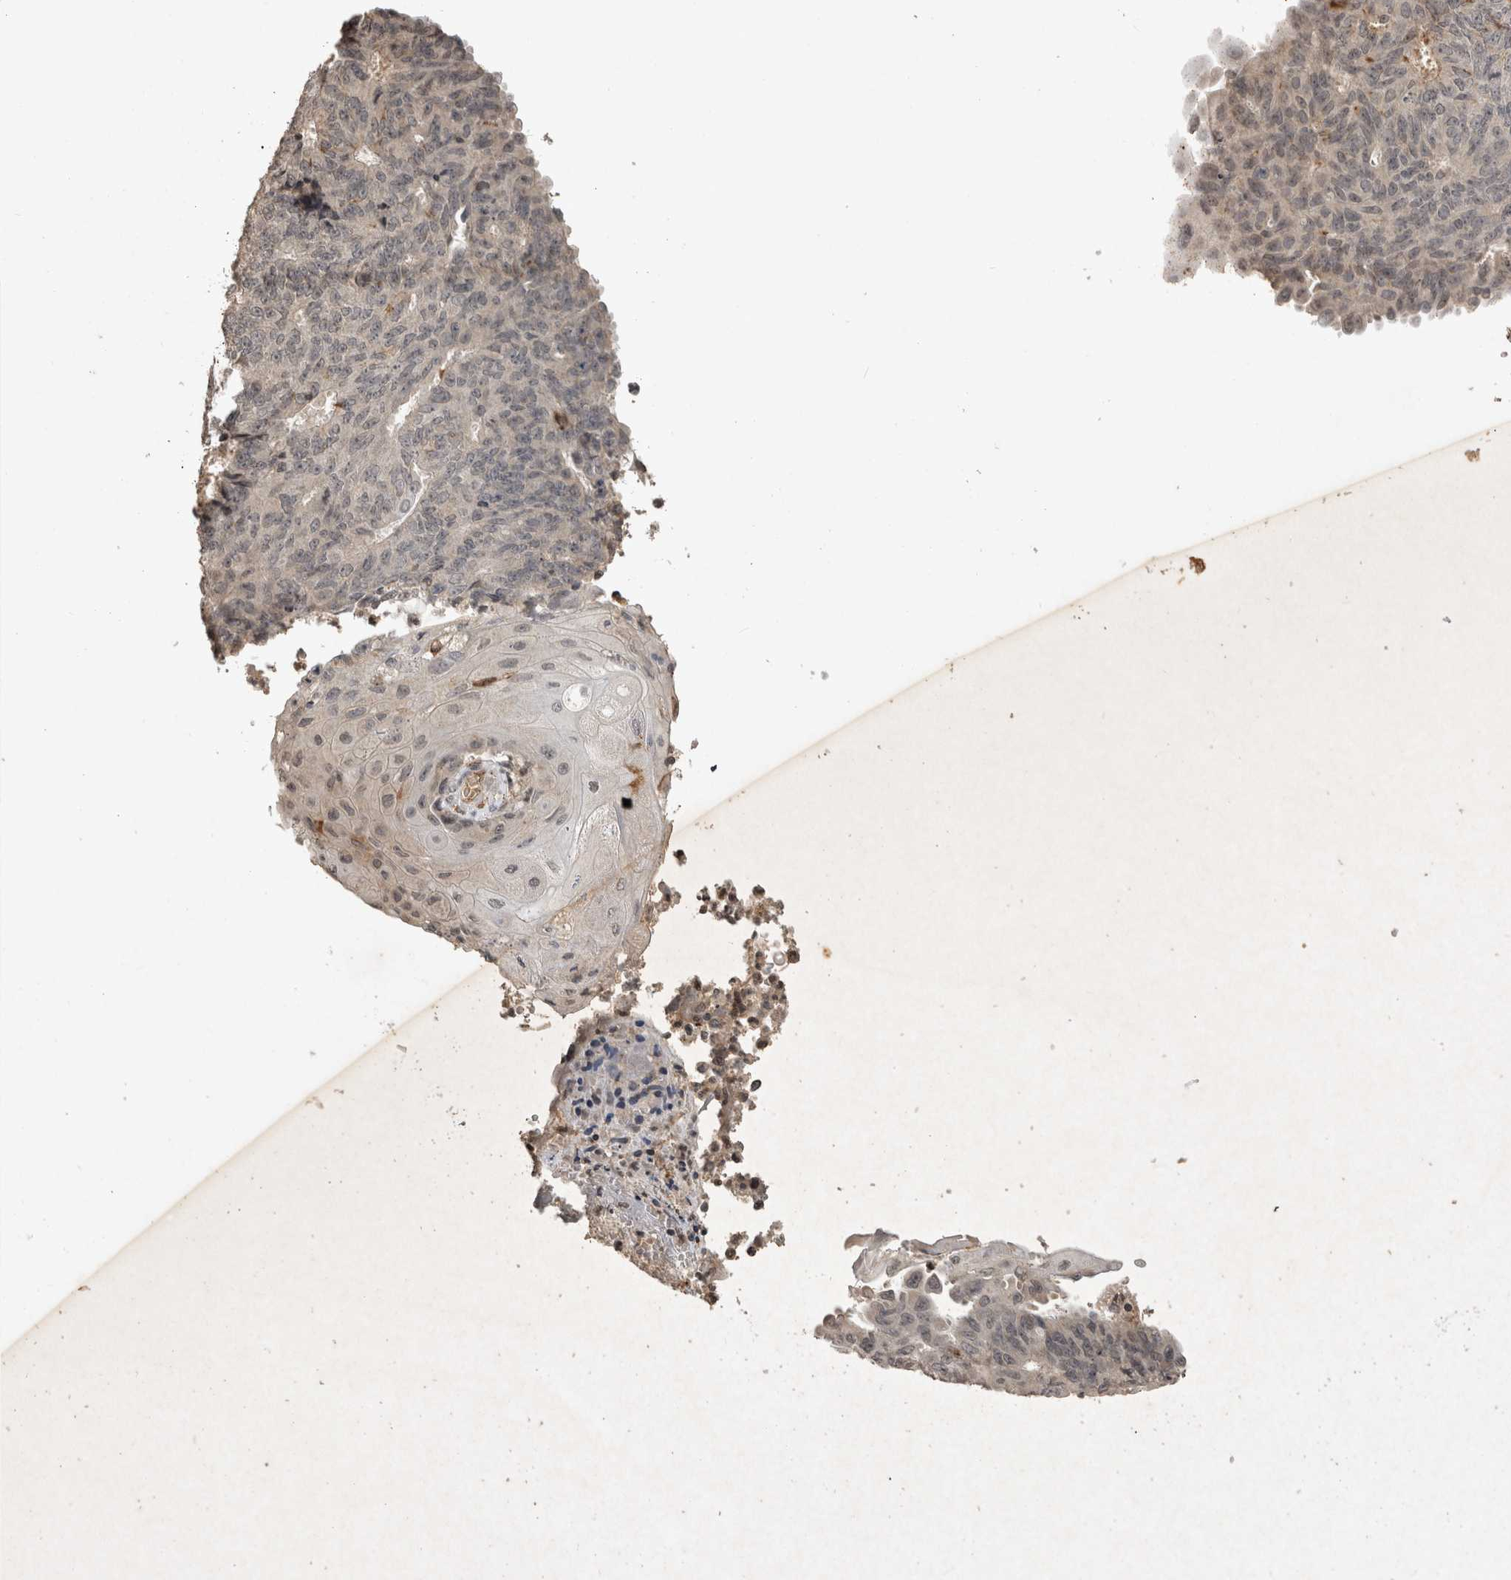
{"staining": {"intensity": "negative", "quantity": "none", "location": "none"}, "tissue": "endometrial cancer", "cell_type": "Tumor cells", "image_type": "cancer", "snomed": [{"axis": "morphology", "description": "Adenocarcinoma, NOS"}, {"axis": "topography", "description": "Endometrium"}], "caption": "This histopathology image is of endometrial adenocarcinoma stained with immunohistochemistry to label a protein in brown with the nuclei are counter-stained blue. There is no expression in tumor cells.", "gene": "HRK", "patient": {"sex": "female", "age": 32}}